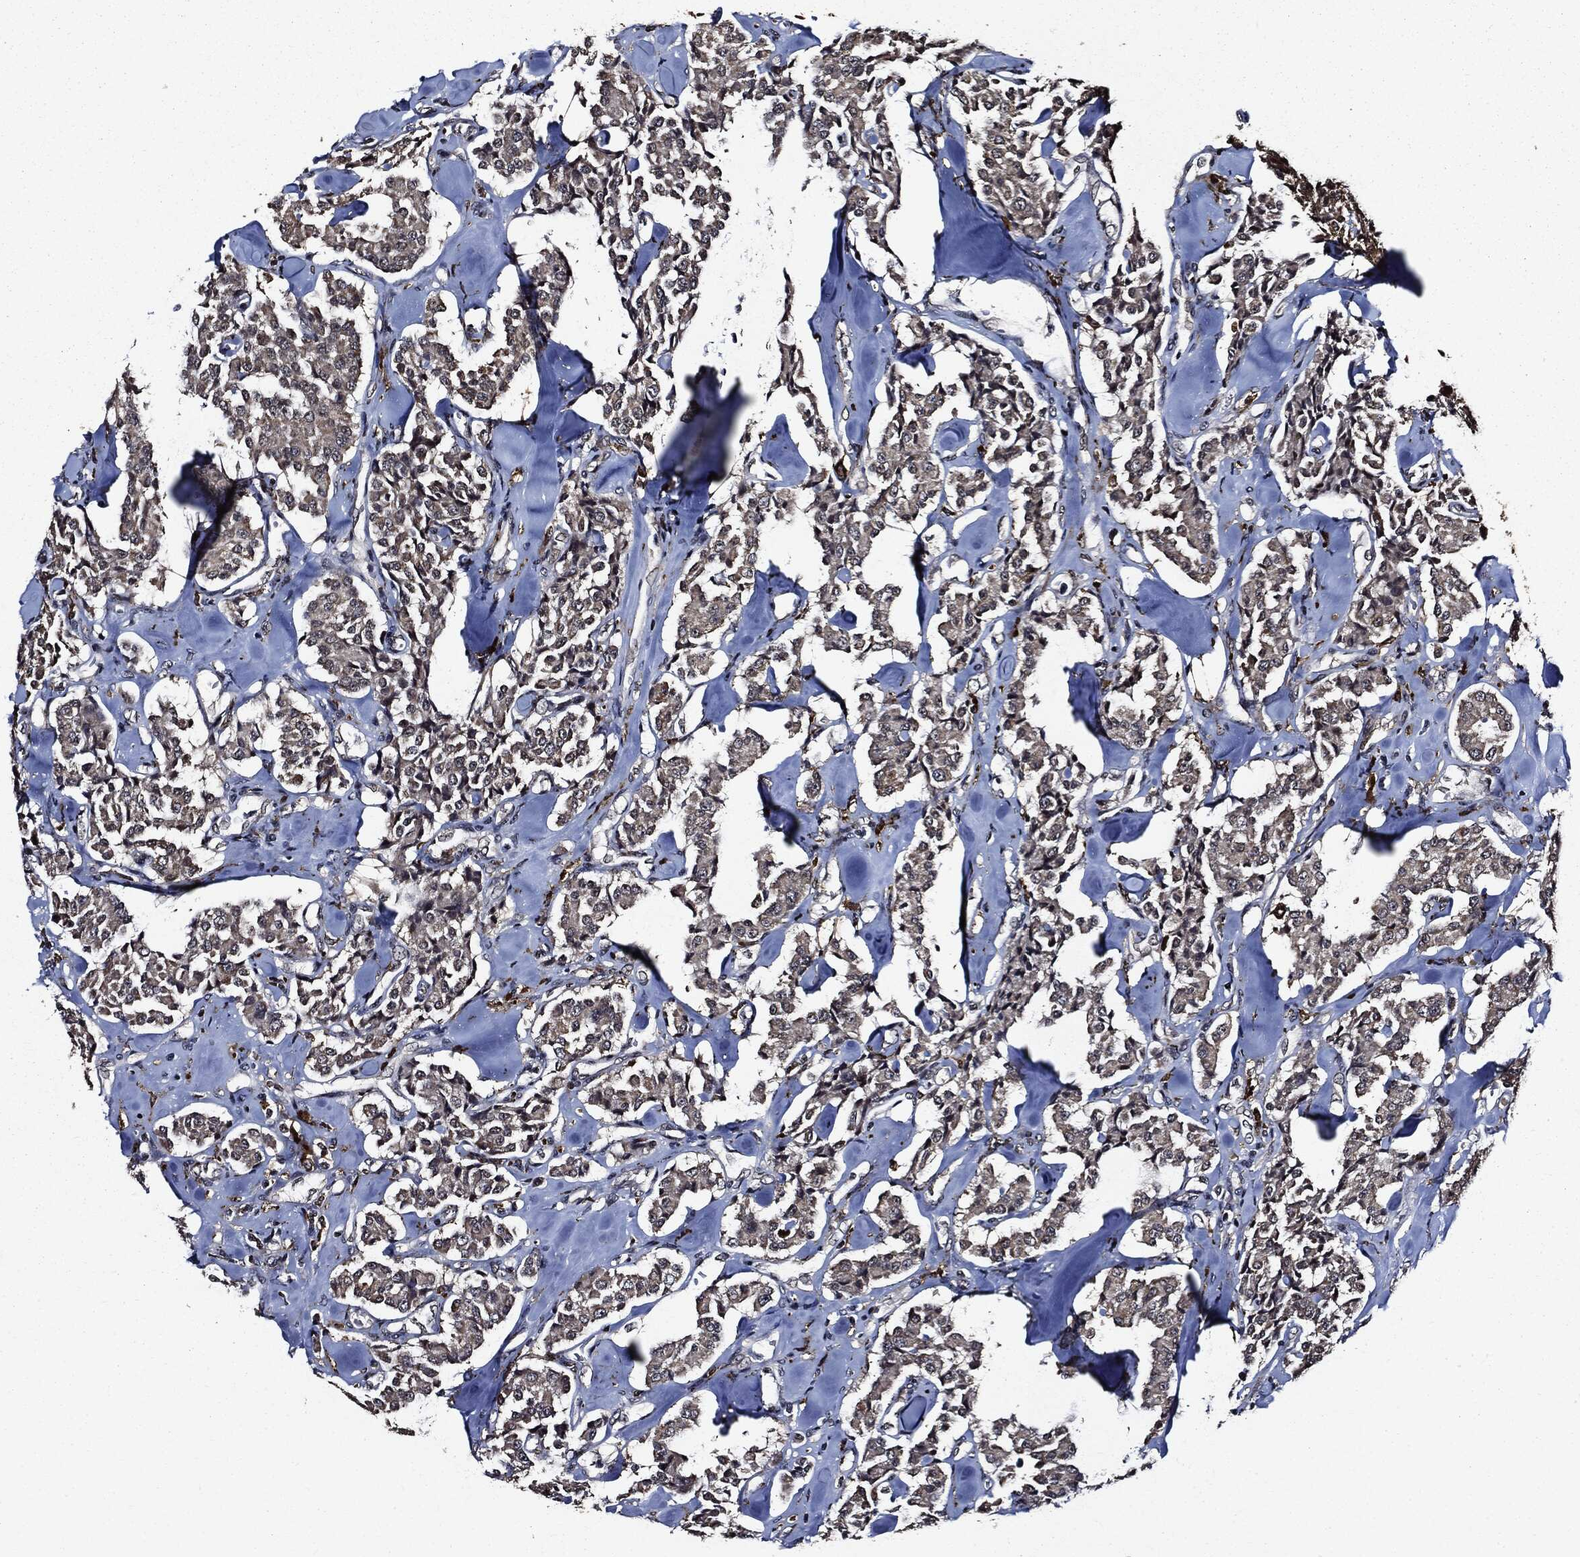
{"staining": {"intensity": "weak", "quantity": "25%-75%", "location": "cytoplasmic/membranous"}, "tissue": "carcinoid", "cell_type": "Tumor cells", "image_type": "cancer", "snomed": [{"axis": "morphology", "description": "Carcinoid, malignant, NOS"}, {"axis": "topography", "description": "Pancreas"}], "caption": "Immunohistochemical staining of human carcinoid (malignant) exhibits low levels of weak cytoplasmic/membranous staining in about 25%-75% of tumor cells.", "gene": "SUGT1", "patient": {"sex": "male", "age": 41}}